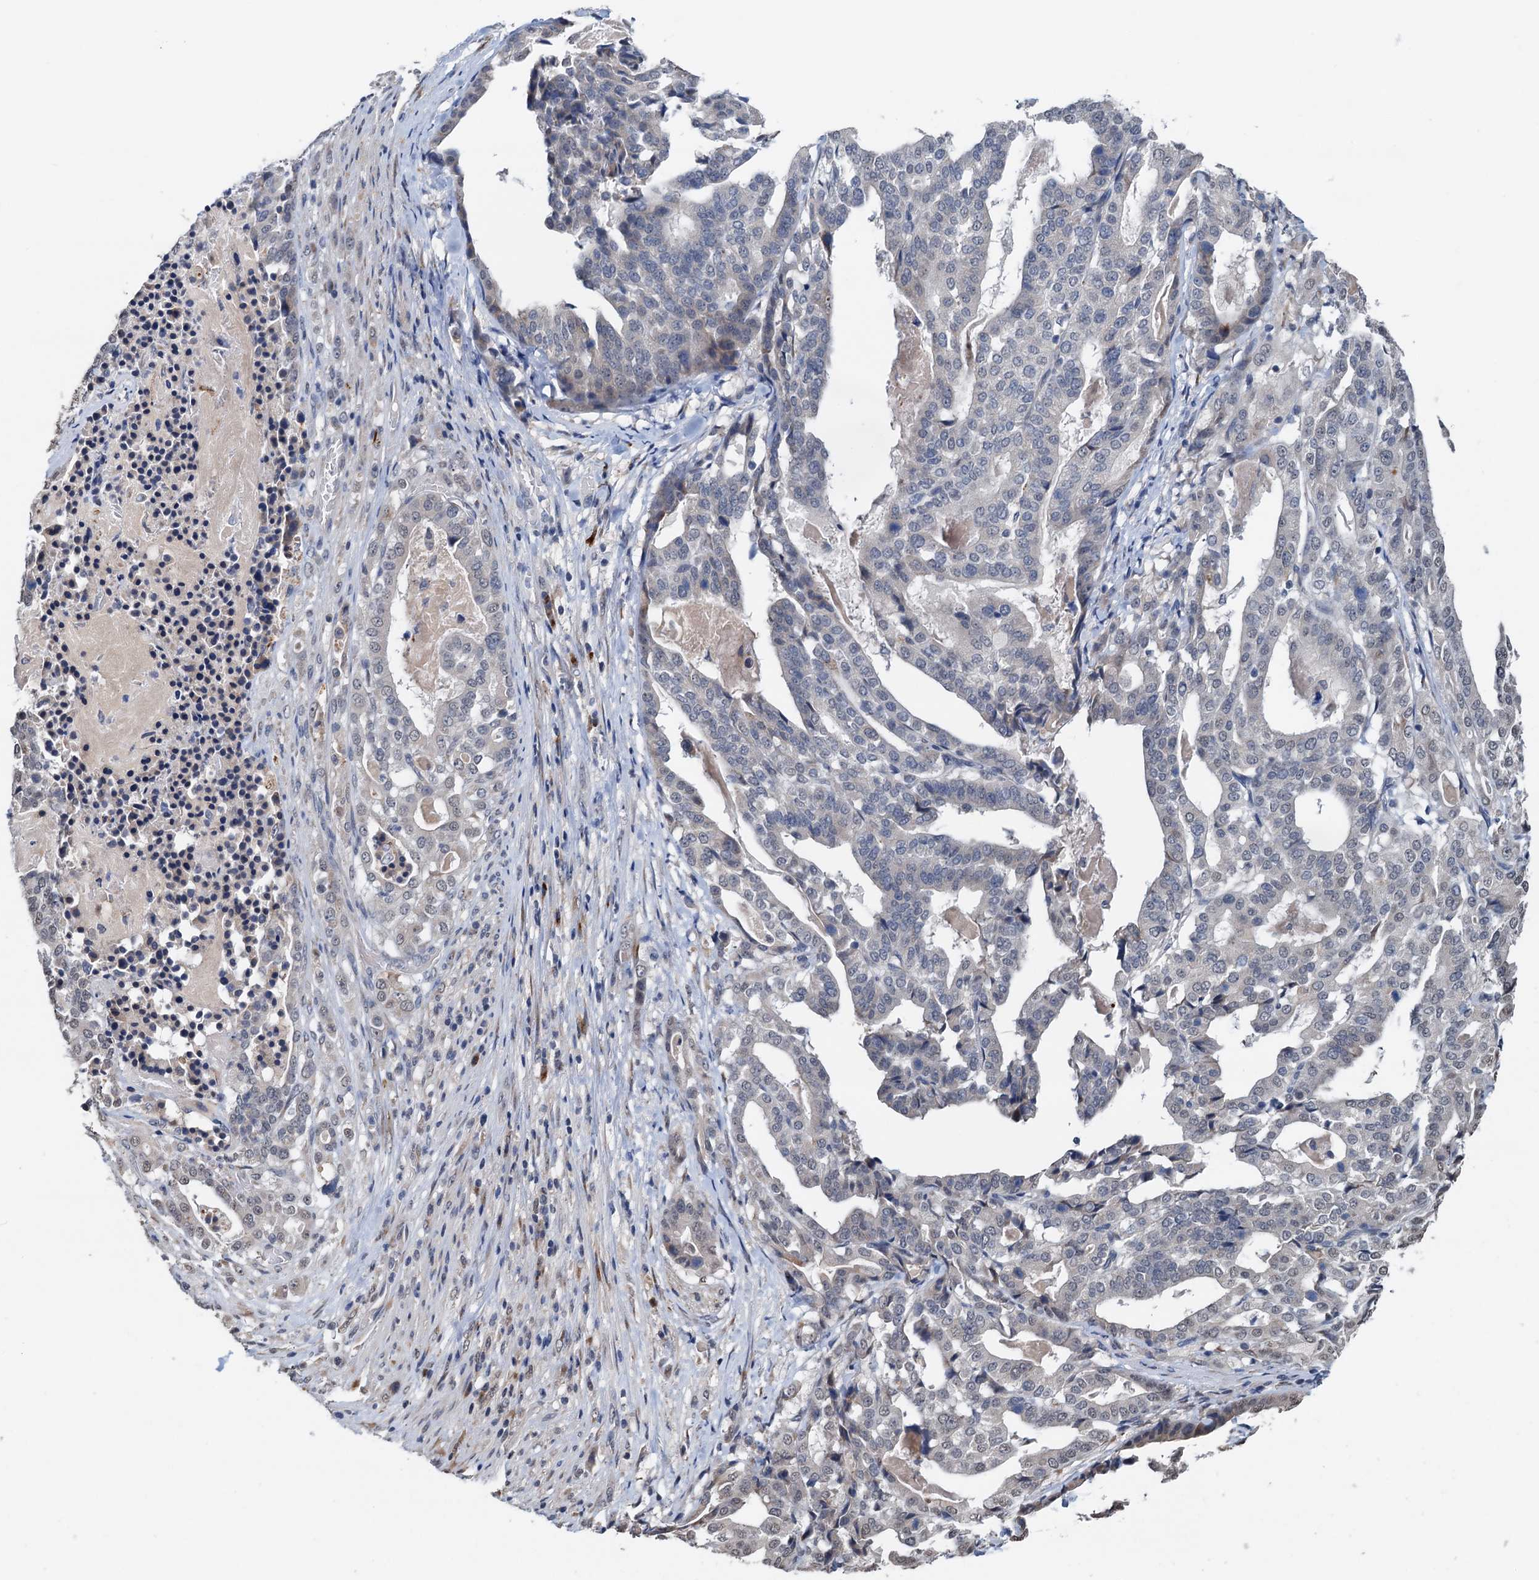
{"staining": {"intensity": "negative", "quantity": "none", "location": "none"}, "tissue": "stomach cancer", "cell_type": "Tumor cells", "image_type": "cancer", "snomed": [{"axis": "morphology", "description": "Adenocarcinoma, NOS"}, {"axis": "topography", "description": "Stomach"}], "caption": "Tumor cells show no significant expression in adenocarcinoma (stomach). (Brightfield microscopy of DAB (3,3'-diaminobenzidine) immunohistochemistry (IHC) at high magnification).", "gene": "SHLD1", "patient": {"sex": "male", "age": 48}}